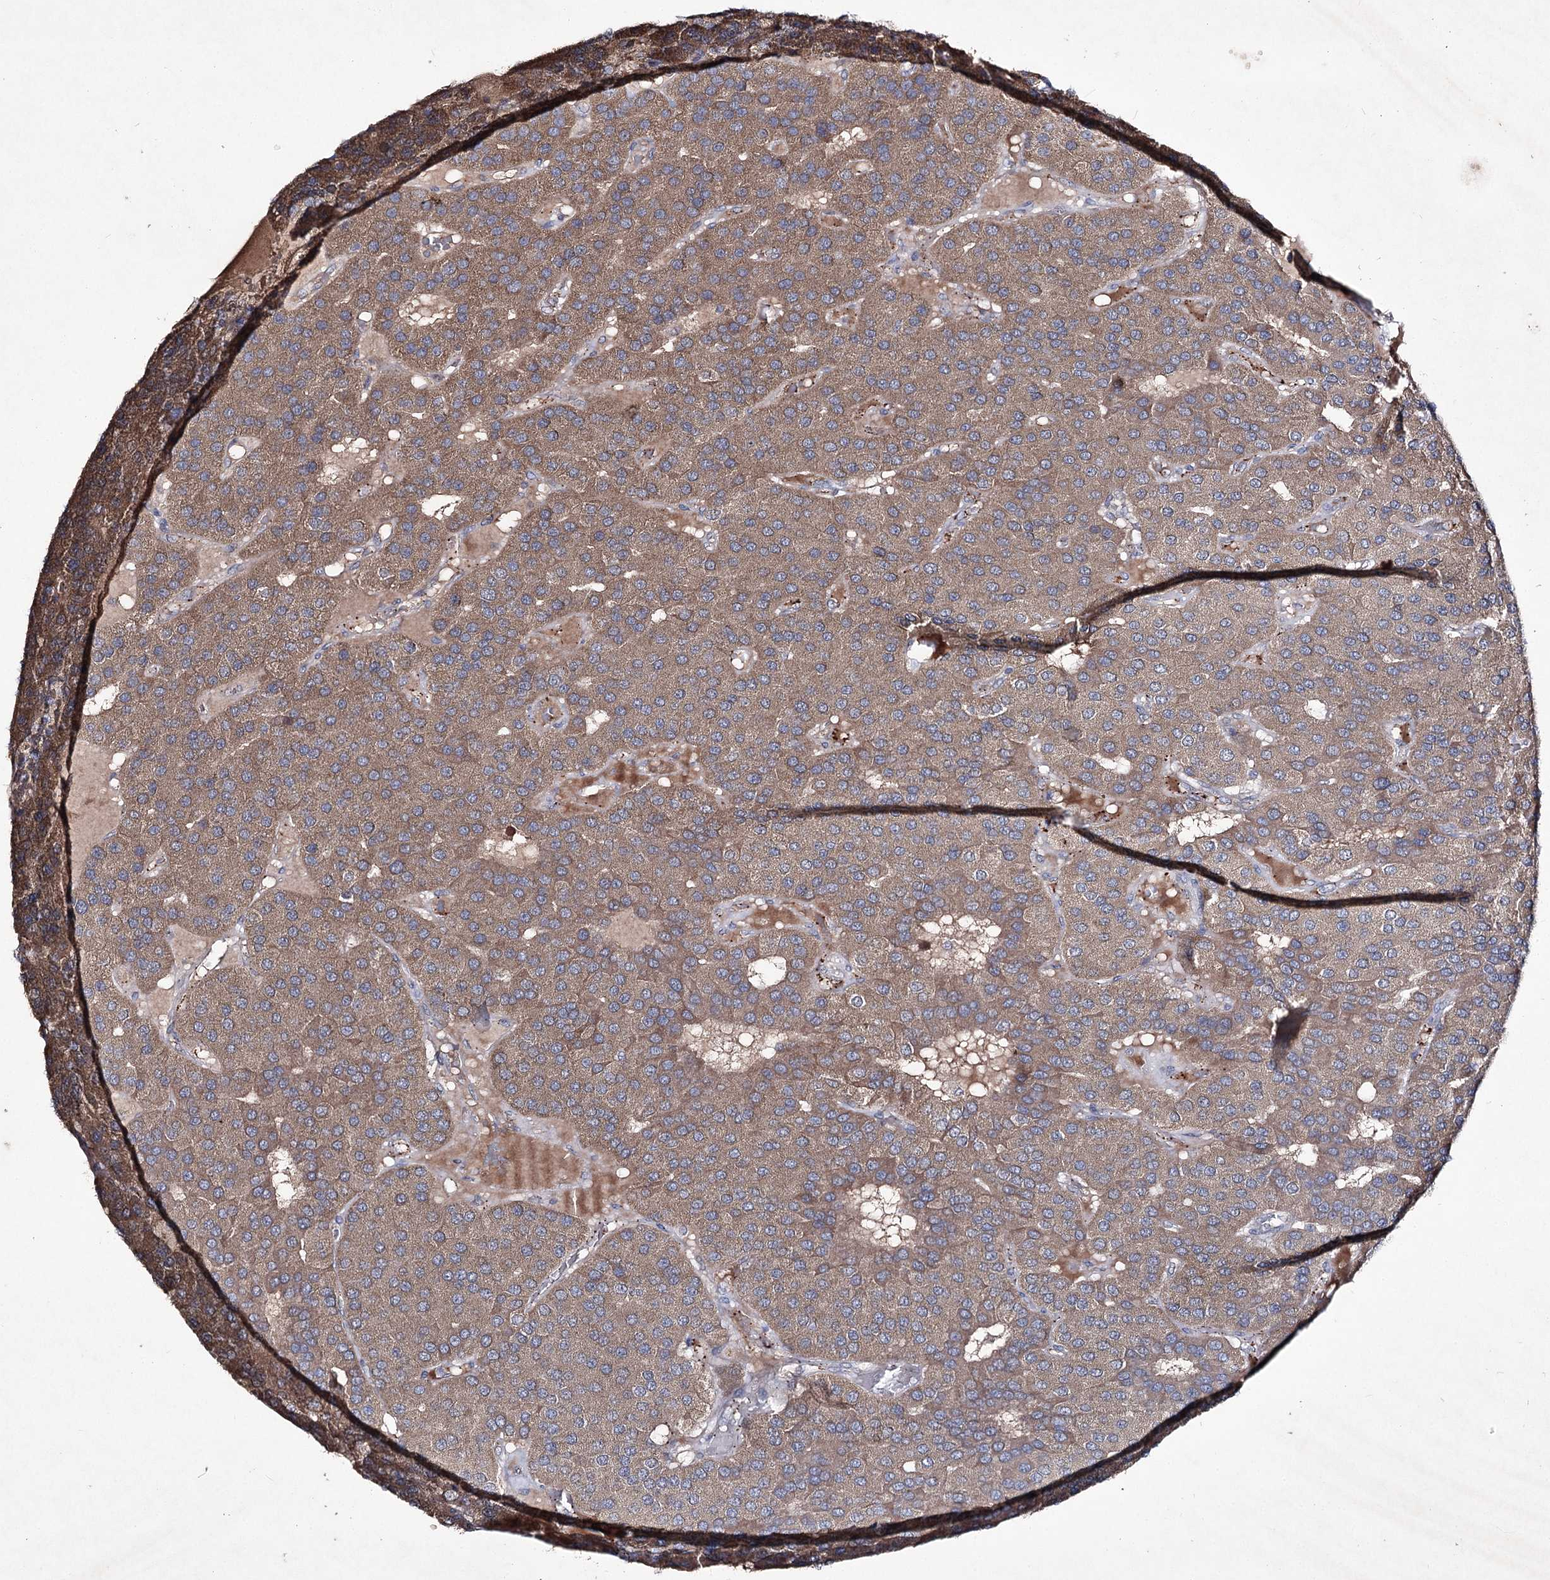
{"staining": {"intensity": "moderate", "quantity": ">75%", "location": "cytoplasmic/membranous"}, "tissue": "parathyroid gland", "cell_type": "Glandular cells", "image_type": "normal", "snomed": [{"axis": "morphology", "description": "Normal tissue, NOS"}, {"axis": "morphology", "description": "Adenoma, NOS"}, {"axis": "topography", "description": "Parathyroid gland"}], "caption": "Immunohistochemistry of normal human parathyroid gland shows medium levels of moderate cytoplasmic/membranous expression in about >75% of glandular cells.", "gene": "SEMA4G", "patient": {"sex": "female", "age": 86}}